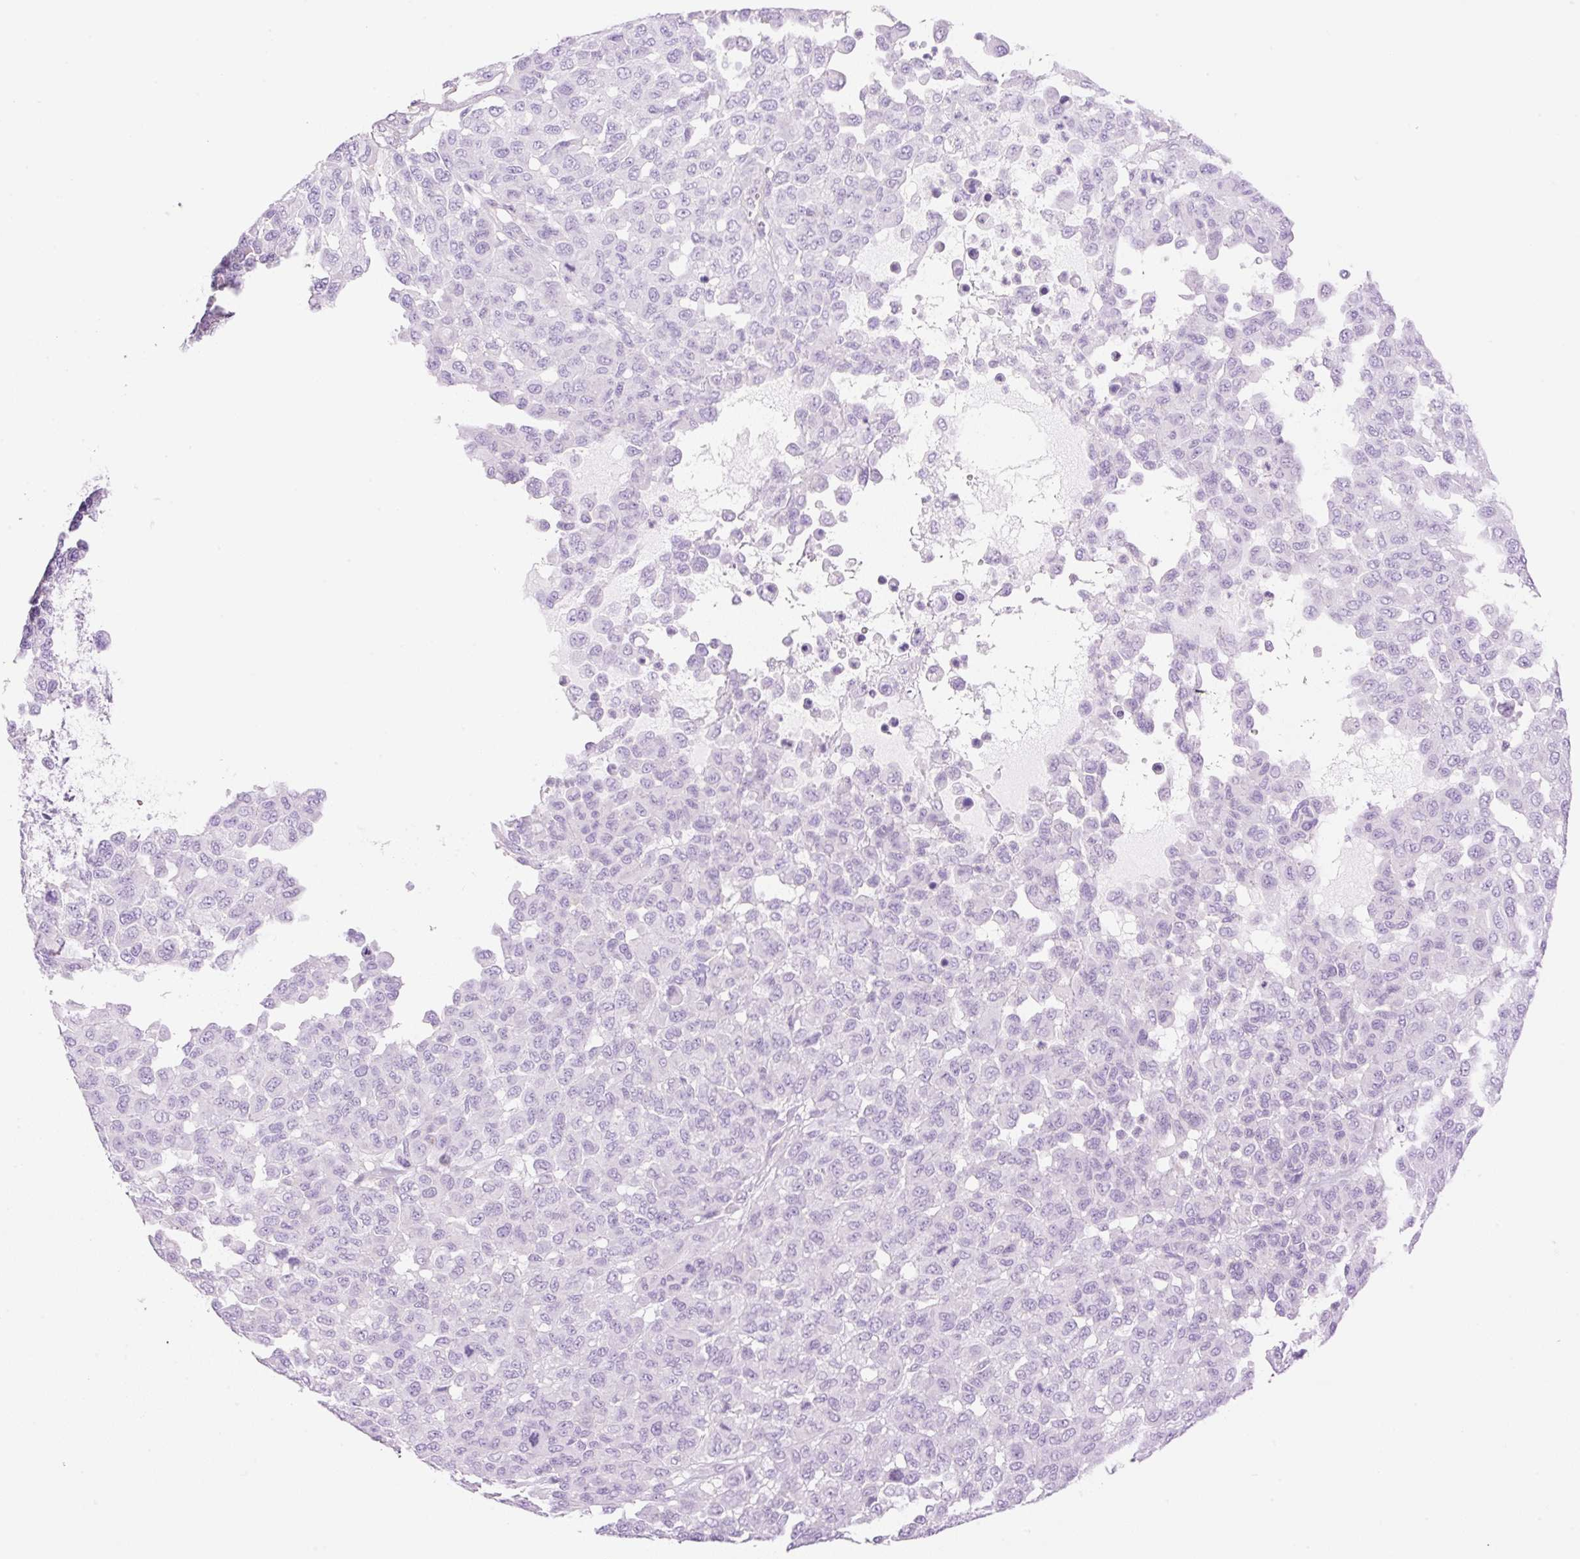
{"staining": {"intensity": "negative", "quantity": "none", "location": "none"}, "tissue": "melanoma", "cell_type": "Tumor cells", "image_type": "cancer", "snomed": [{"axis": "morphology", "description": "Malignant melanoma, NOS"}, {"axis": "topography", "description": "Skin"}], "caption": "IHC micrograph of malignant melanoma stained for a protein (brown), which demonstrates no positivity in tumor cells. (DAB IHC, high magnification).", "gene": "EHD3", "patient": {"sex": "male", "age": 62}}